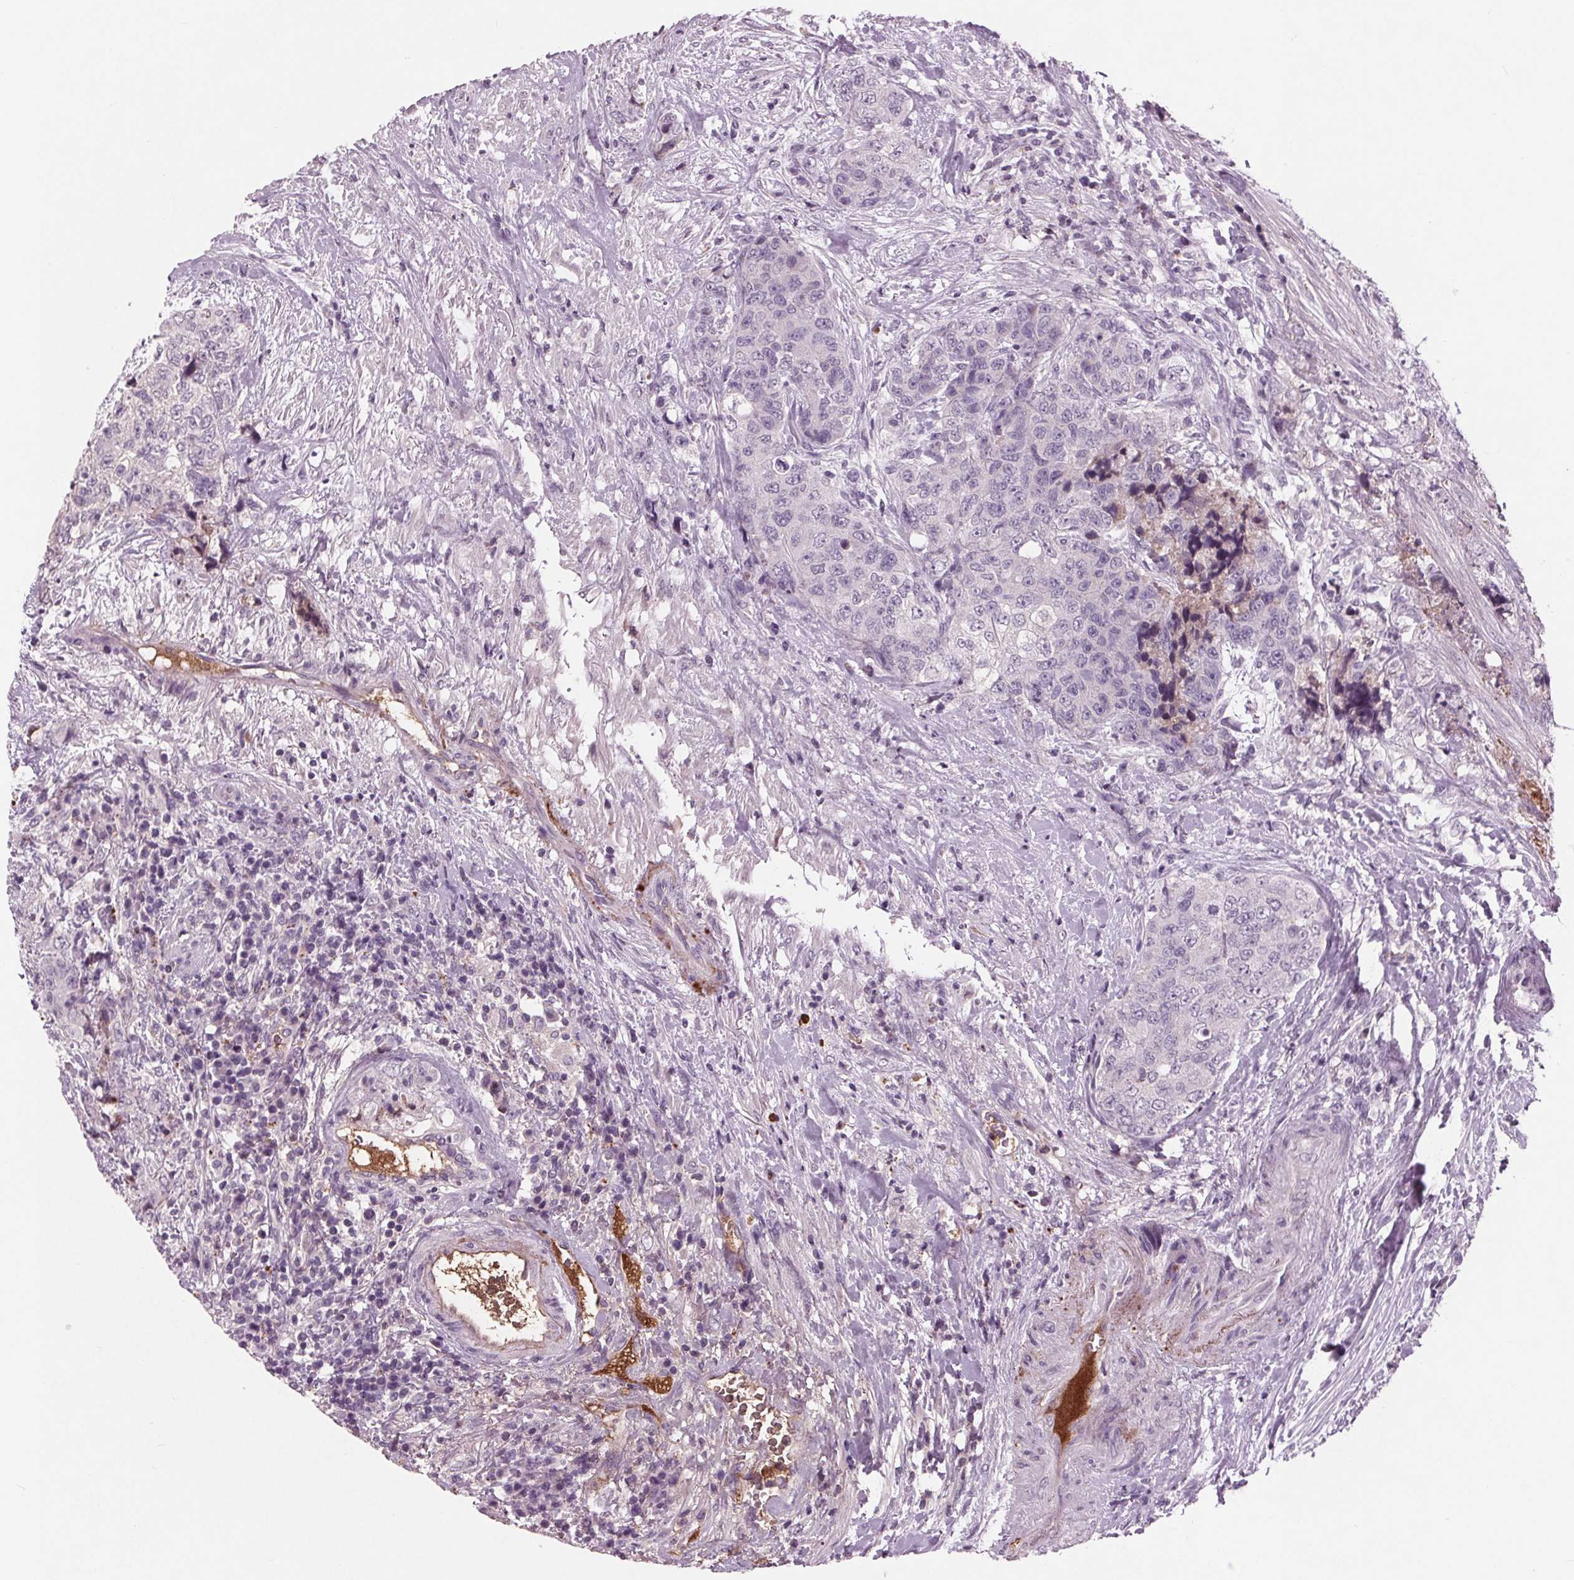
{"staining": {"intensity": "negative", "quantity": "none", "location": "none"}, "tissue": "urothelial cancer", "cell_type": "Tumor cells", "image_type": "cancer", "snomed": [{"axis": "morphology", "description": "Urothelial carcinoma, High grade"}, {"axis": "topography", "description": "Urinary bladder"}], "caption": "Immunohistochemistry (IHC) of high-grade urothelial carcinoma demonstrates no positivity in tumor cells.", "gene": "C6", "patient": {"sex": "female", "age": 78}}